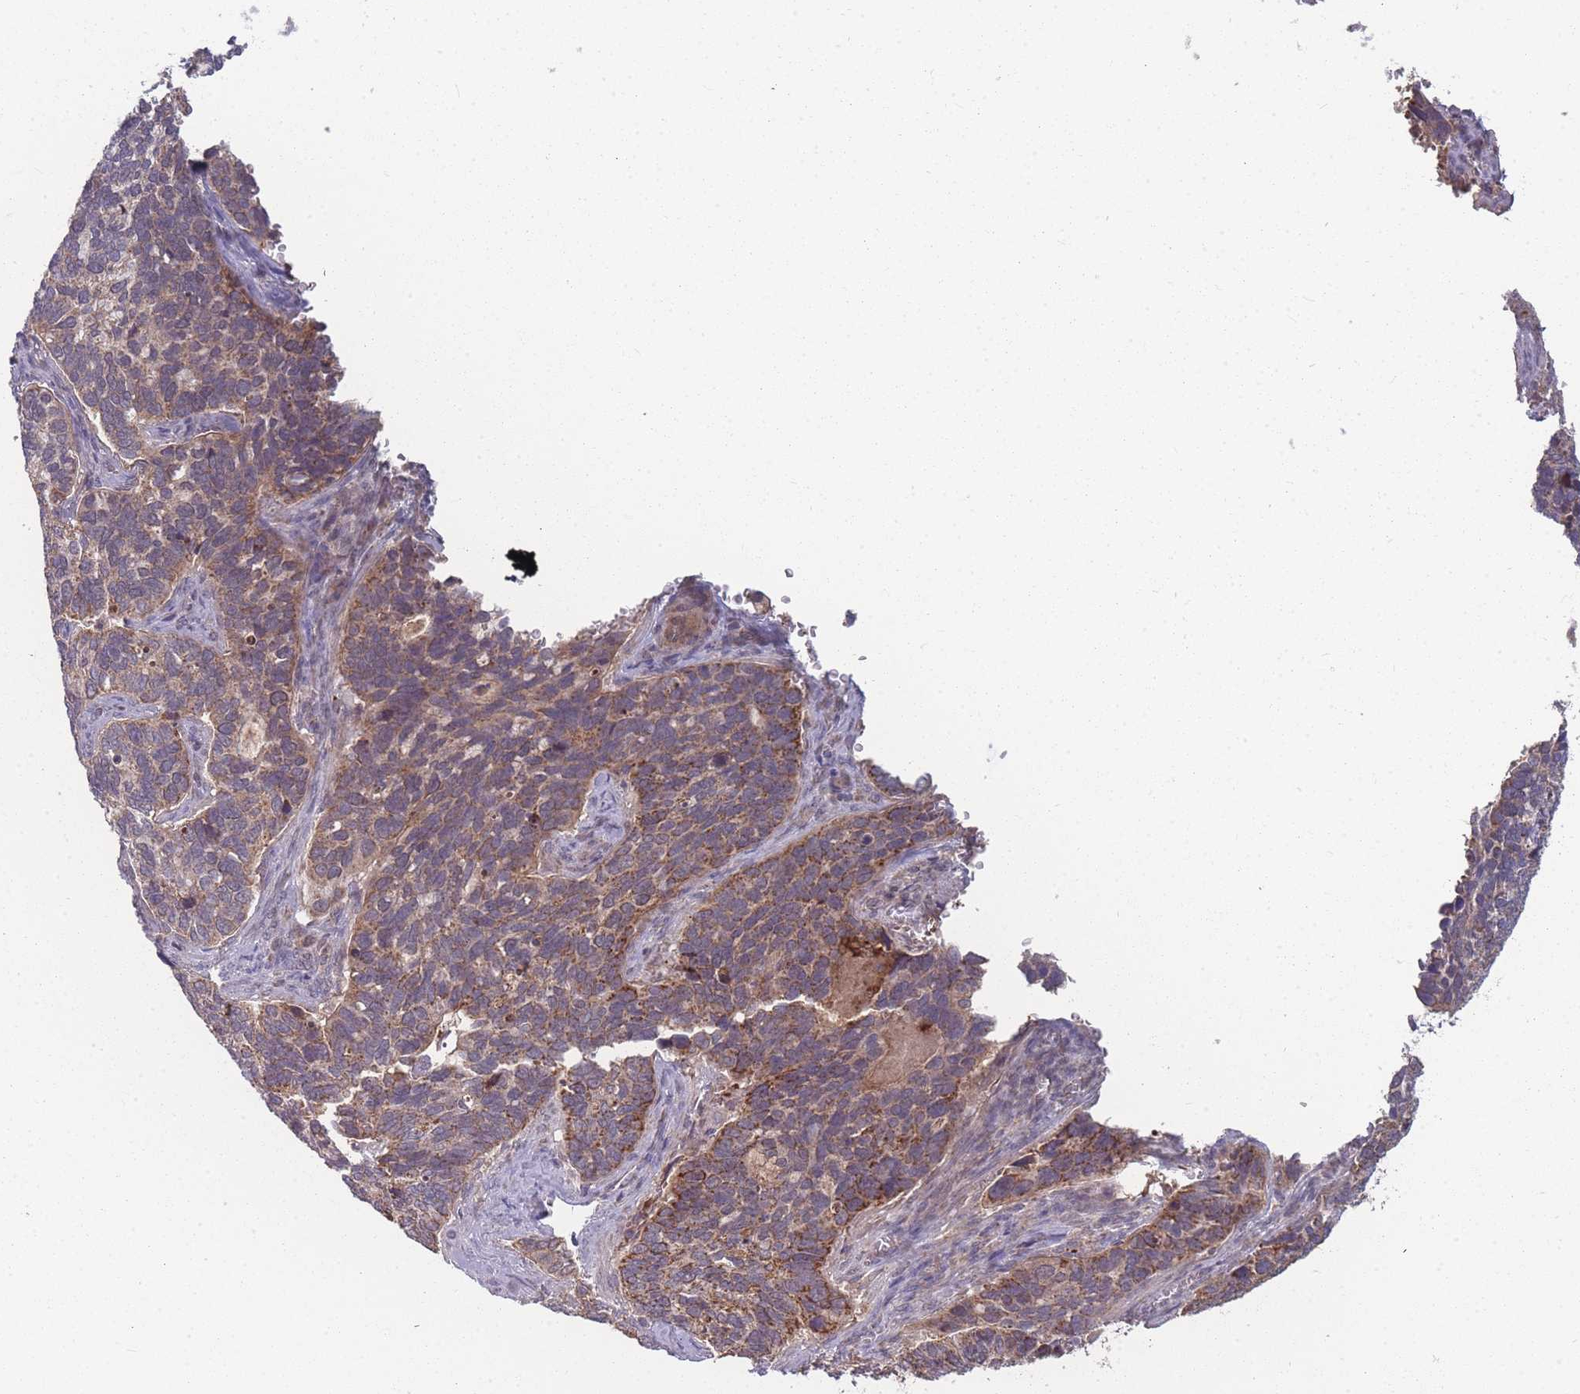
{"staining": {"intensity": "moderate", "quantity": ">75%", "location": "cytoplasmic/membranous"}, "tissue": "cervical cancer", "cell_type": "Tumor cells", "image_type": "cancer", "snomed": [{"axis": "morphology", "description": "Squamous cell carcinoma, NOS"}, {"axis": "topography", "description": "Cervix"}], "caption": "A brown stain highlights moderate cytoplasmic/membranous expression of a protein in human cervical cancer tumor cells.", "gene": "SLC35B4", "patient": {"sex": "female", "age": 38}}